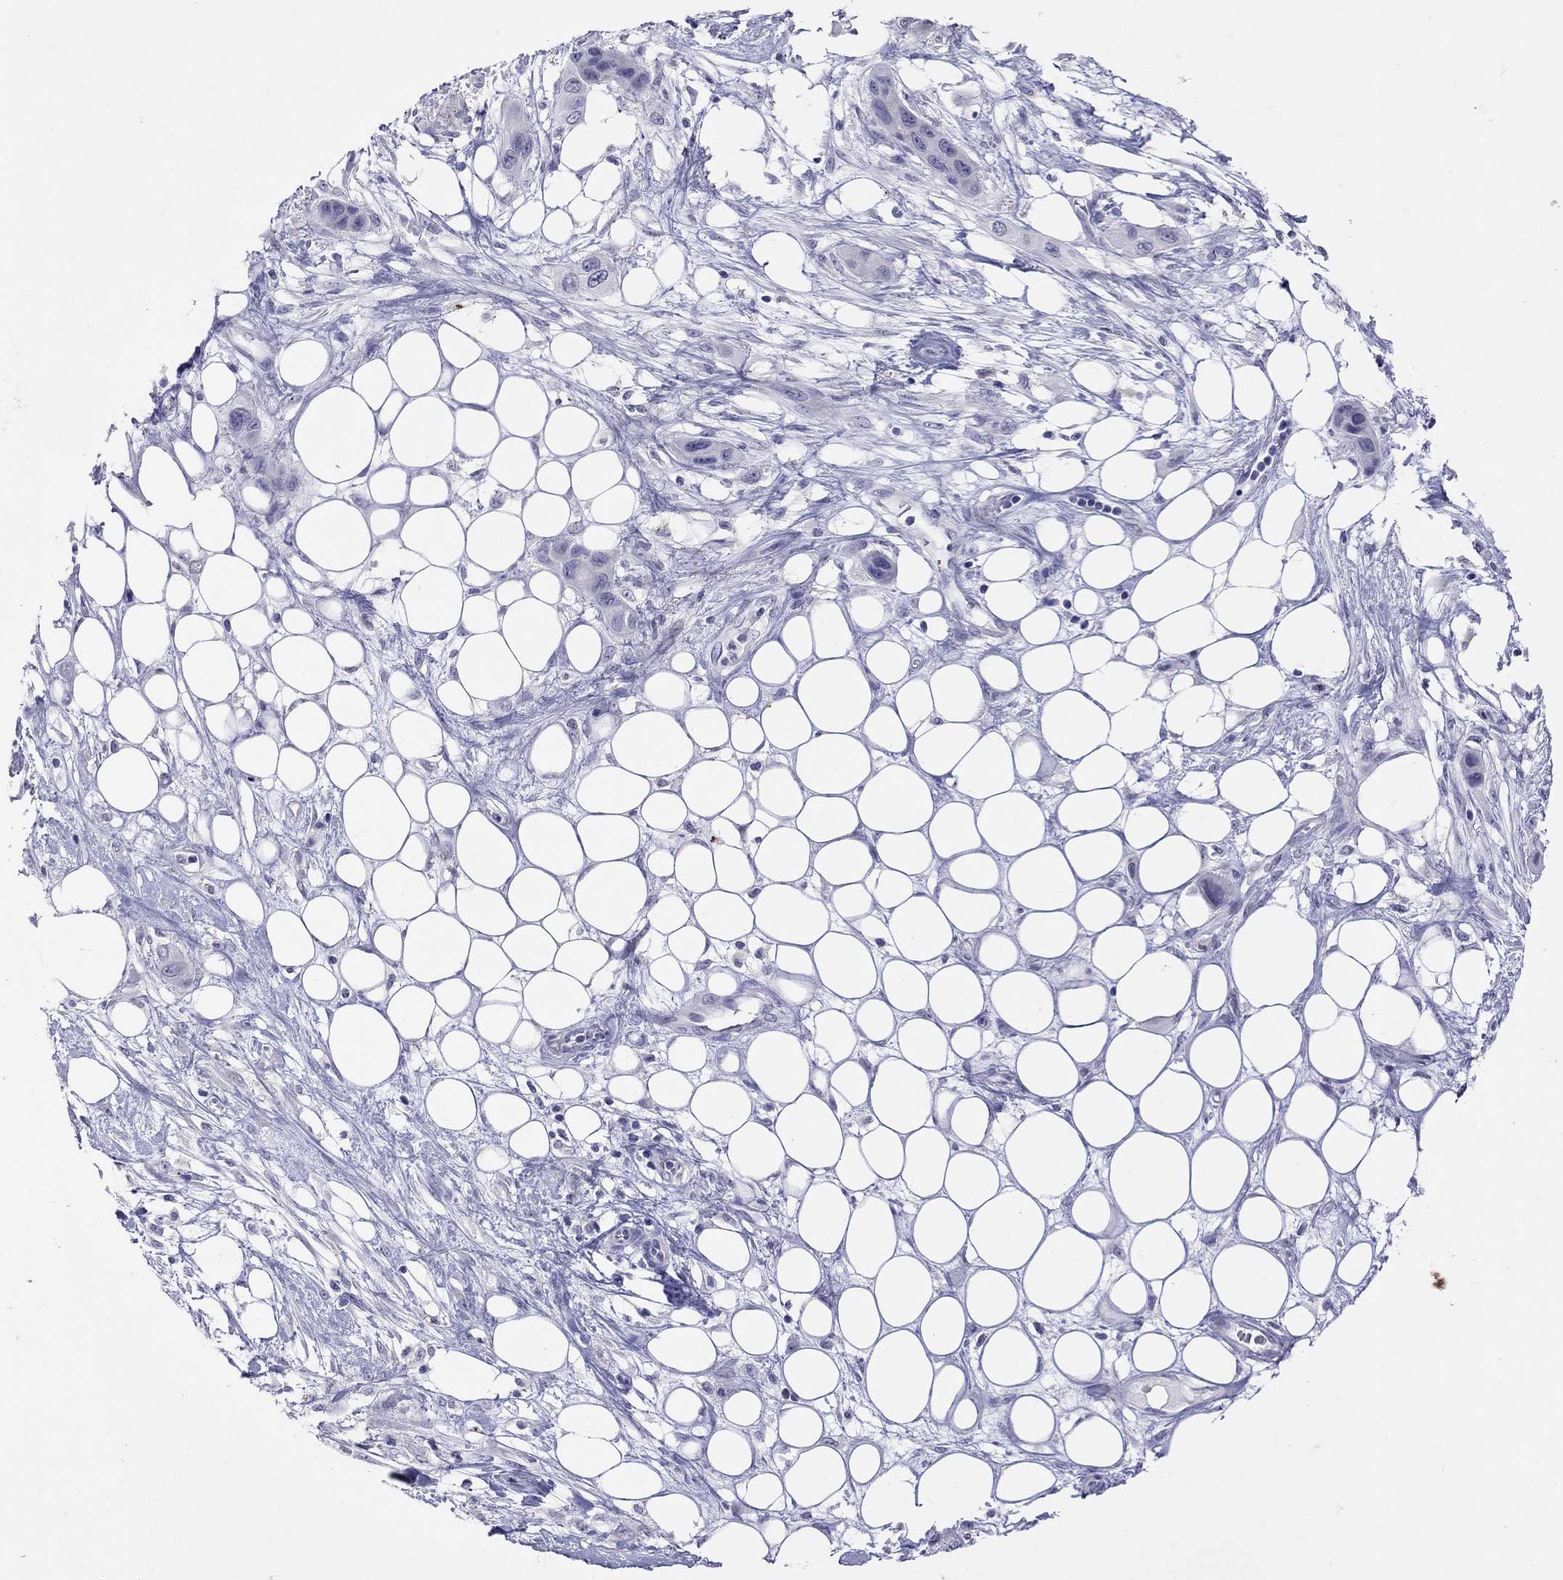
{"staining": {"intensity": "negative", "quantity": "none", "location": "none"}, "tissue": "skin cancer", "cell_type": "Tumor cells", "image_type": "cancer", "snomed": [{"axis": "morphology", "description": "Squamous cell carcinoma, NOS"}, {"axis": "topography", "description": "Skin"}], "caption": "High power microscopy image of an immunohistochemistry (IHC) image of skin cancer (squamous cell carcinoma), revealing no significant positivity in tumor cells.", "gene": "SLAMF1", "patient": {"sex": "male", "age": 79}}